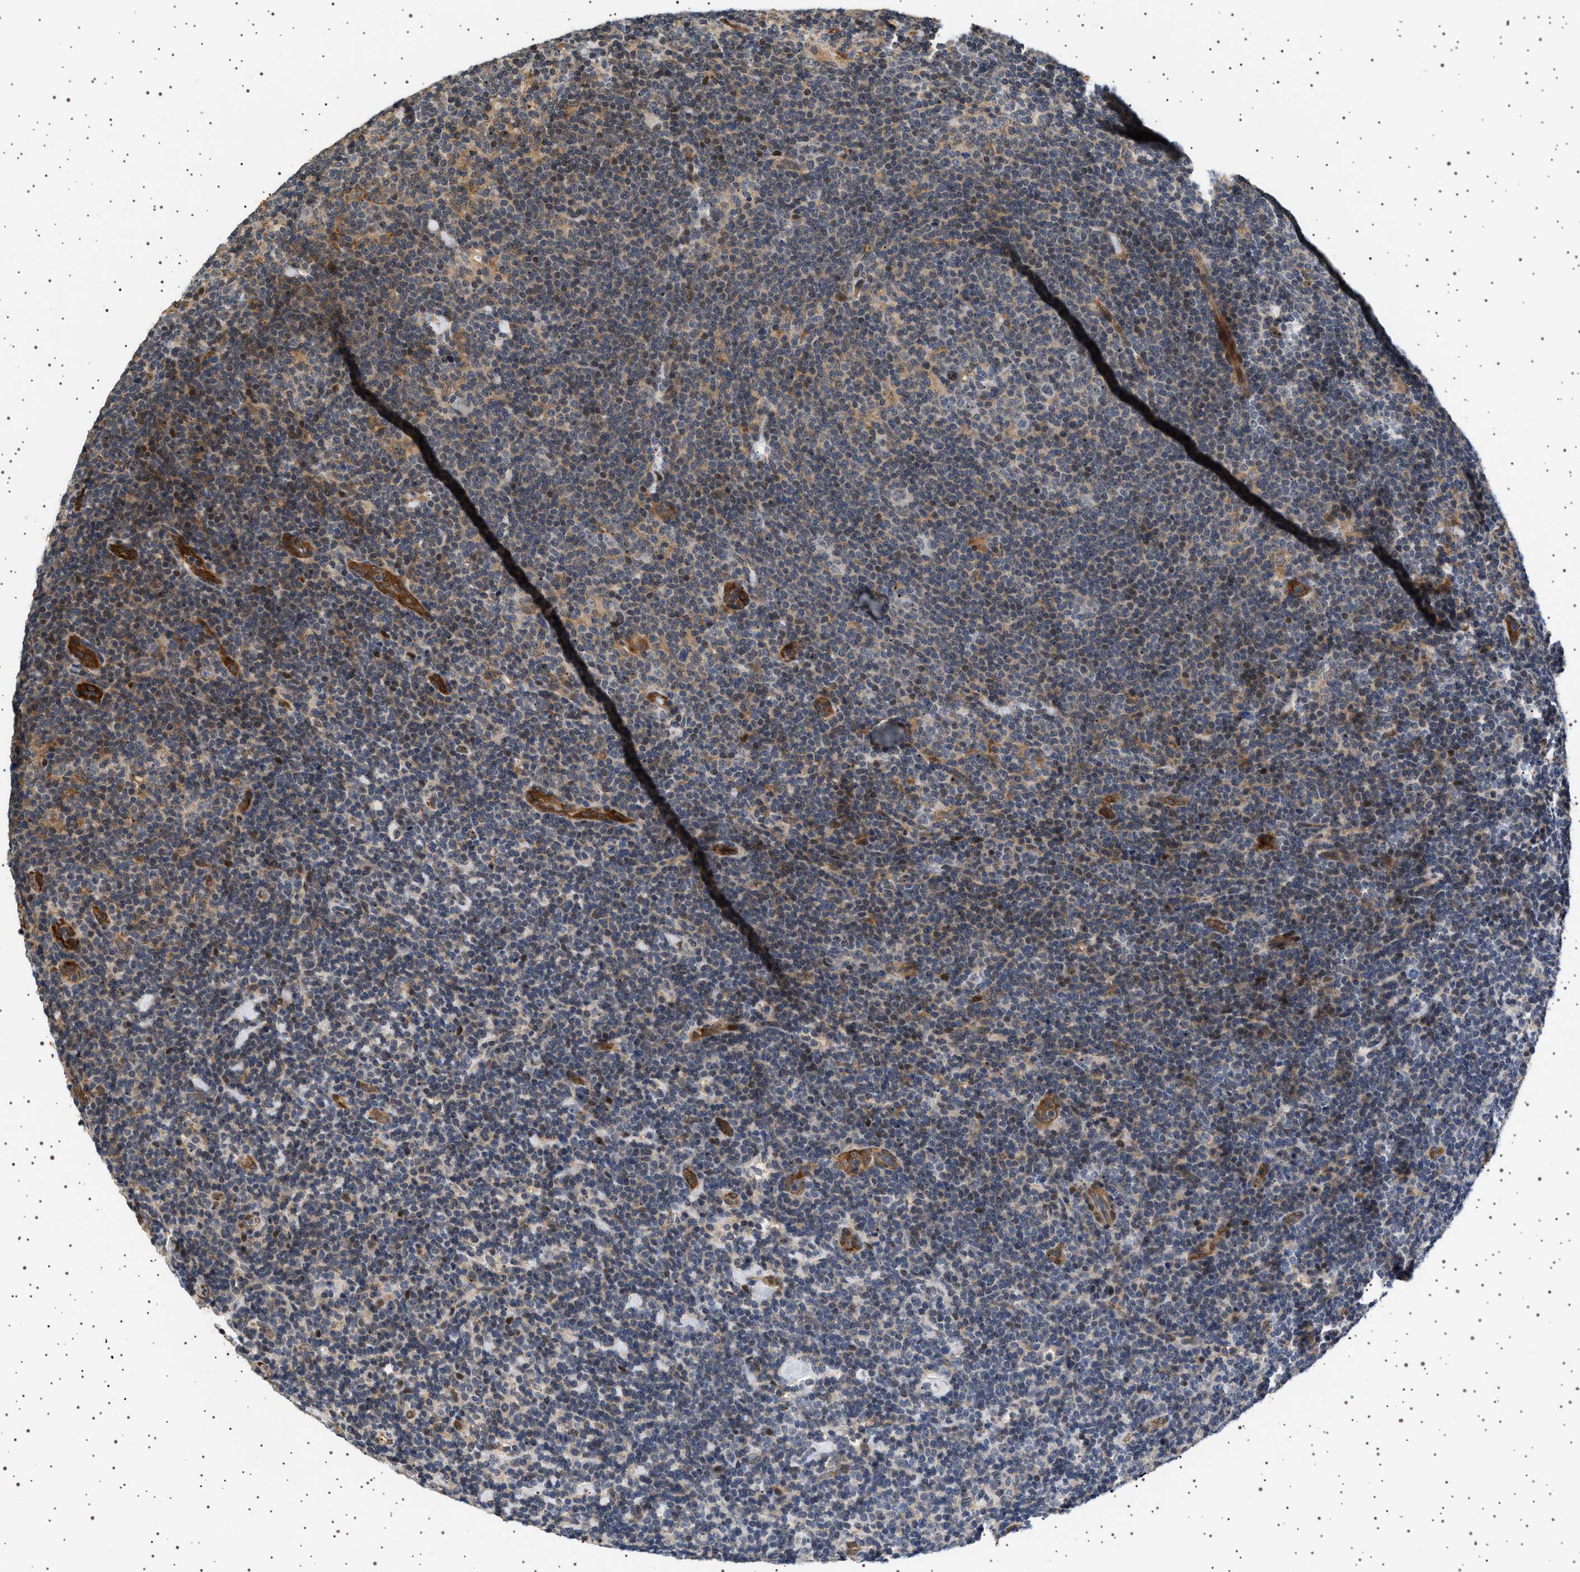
{"staining": {"intensity": "negative", "quantity": "none", "location": "none"}, "tissue": "lymphoma", "cell_type": "Tumor cells", "image_type": "cancer", "snomed": [{"axis": "morphology", "description": "Hodgkin's disease, NOS"}, {"axis": "topography", "description": "Lymph node"}], "caption": "The photomicrograph displays no staining of tumor cells in Hodgkin's disease. (DAB IHC, high magnification).", "gene": "BAG3", "patient": {"sex": "female", "age": 57}}